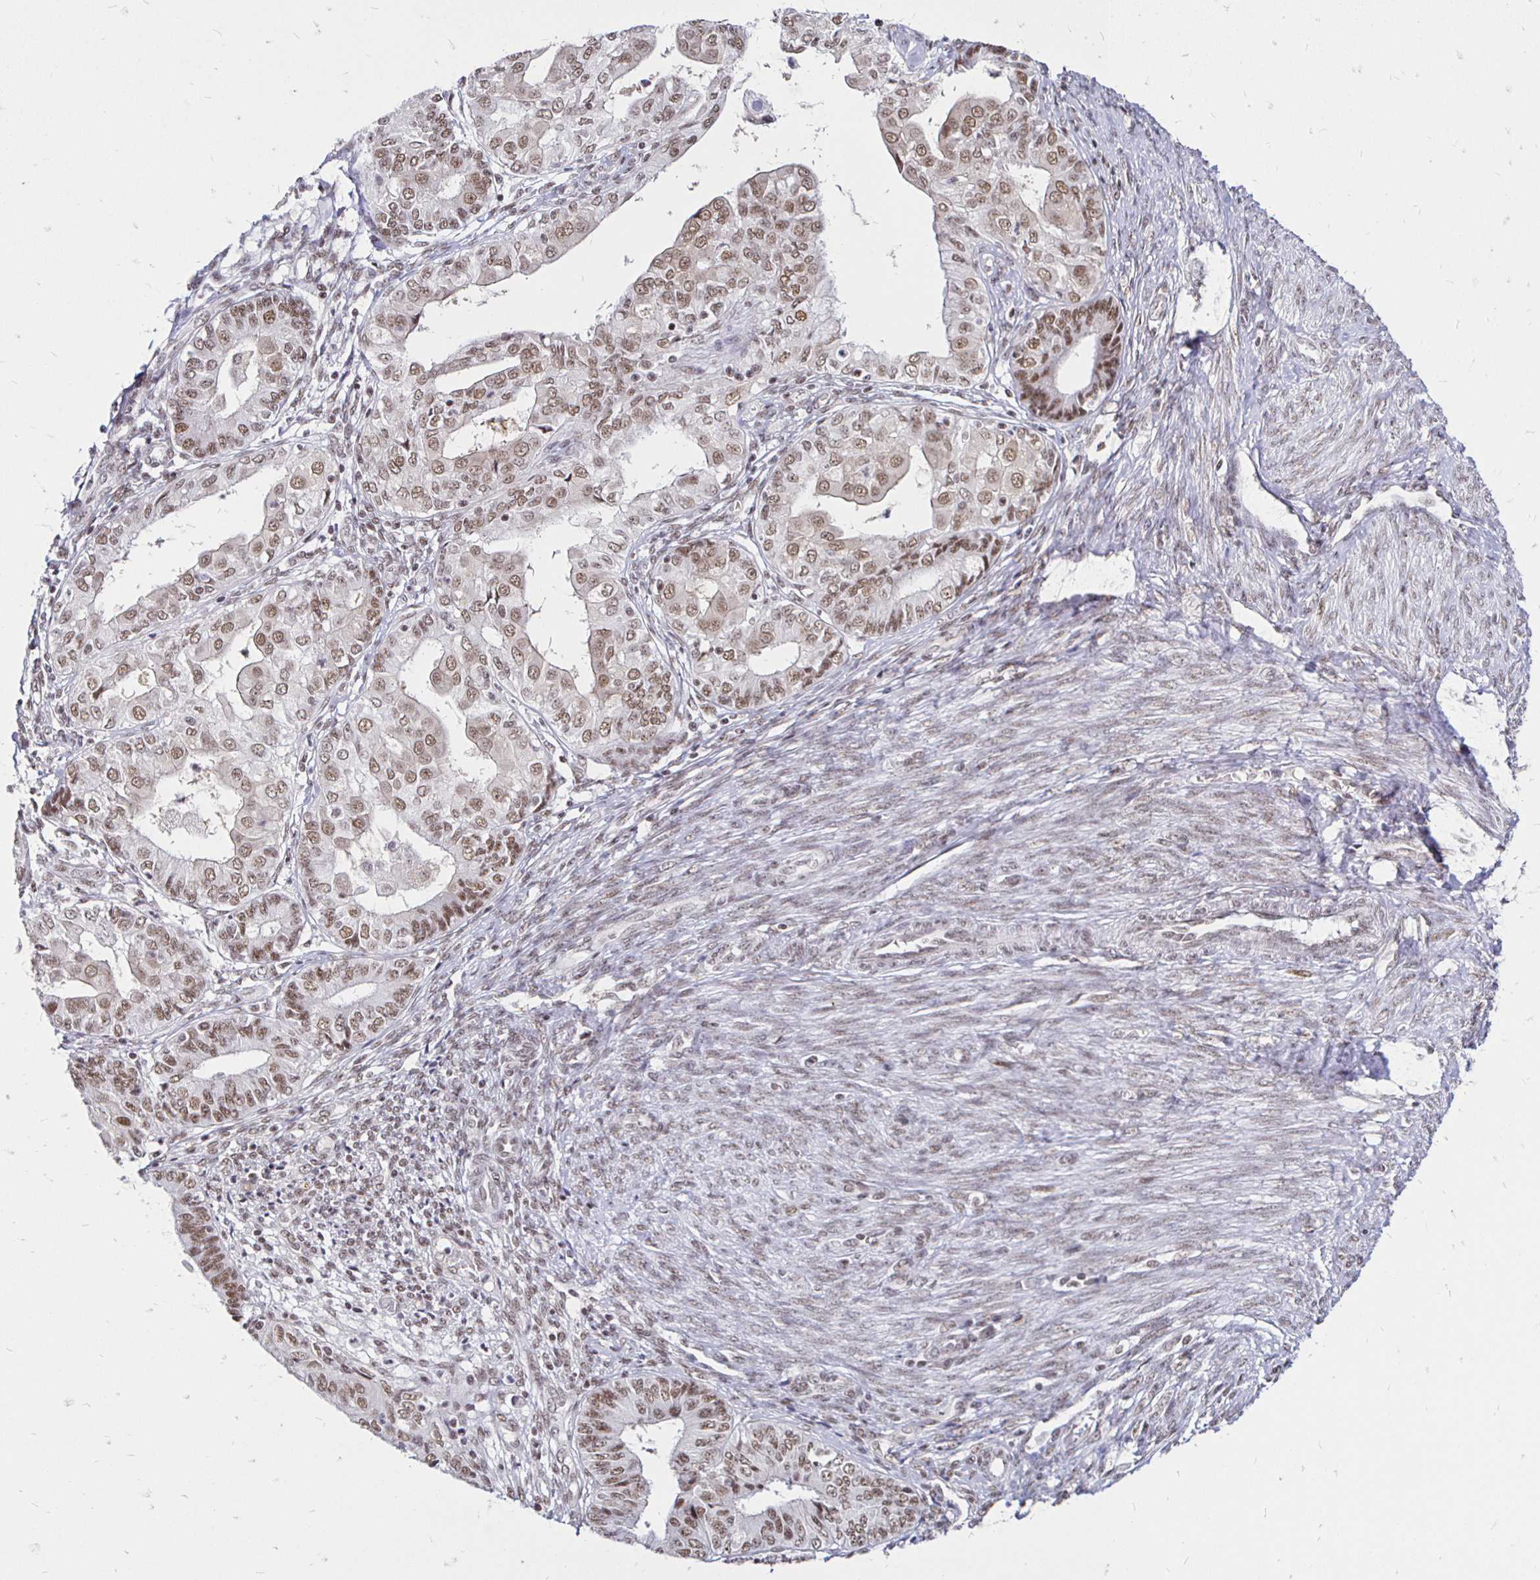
{"staining": {"intensity": "moderate", "quantity": ">75%", "location": "nuclear"}, "tissue": "endometrial cancer", "cell_type": "Tumor cells", "image_type": "cancer", "snomed": [{"axis": "morphology", "description": "Adenocarcinoma, NOS"}, {"axis": "topography", "description": "Endometrium"}], "caption": "Immunohistochemical staining of human adenocarcinoma (endometrial) demonstrates medium levels of moderate nuclear protein staining in approximately >75% of tumor cells.", "gene": "SIN3A", "patient": {"sex": "female", "age": 68}}